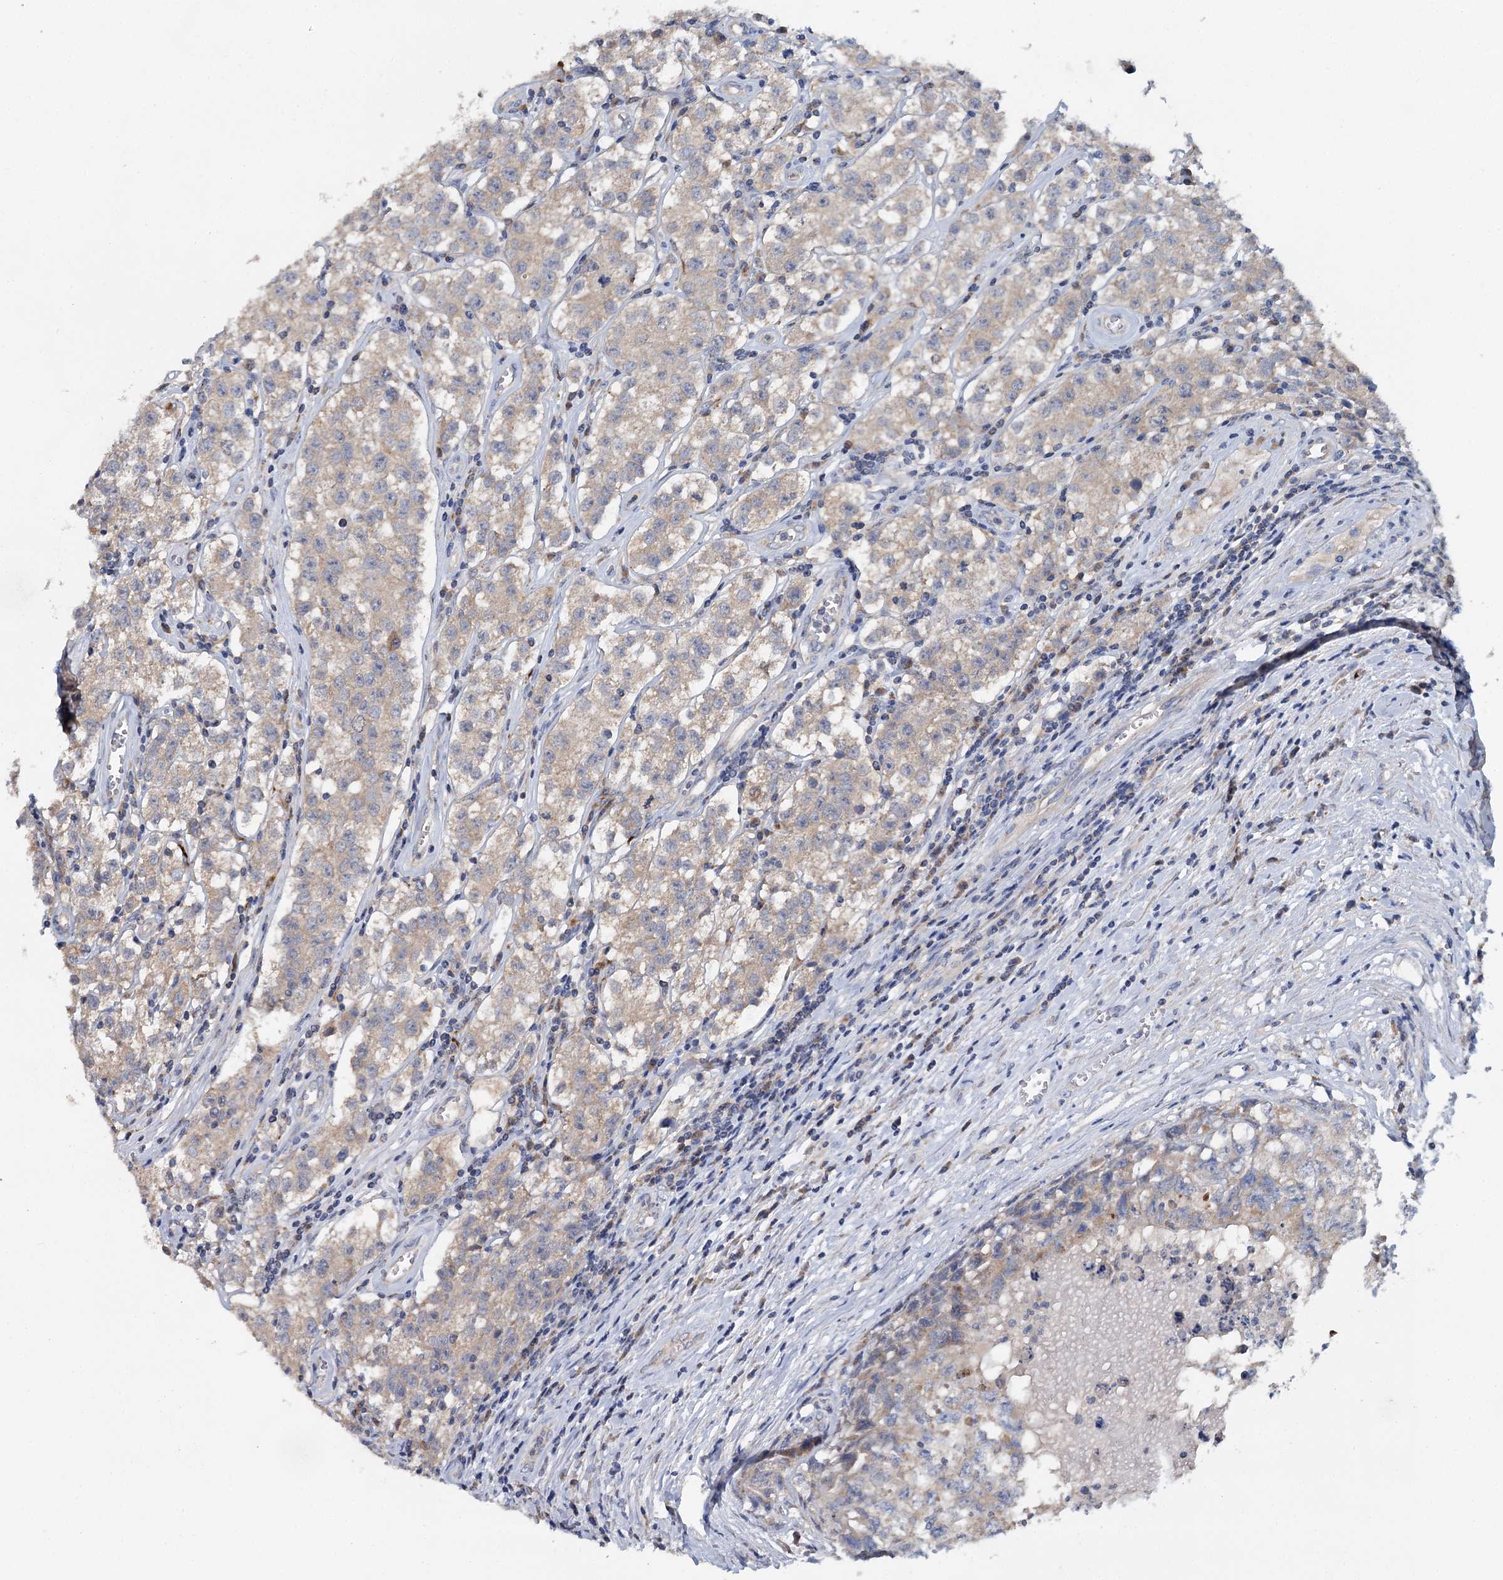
{"staining": {"intensity": "weak", "quantity": "25%-75%", "location": "cytoplasmic/membranous"}, "tissue": "testis cancer", "cell_type": "Tumor cells", "image_type": "cancer", "snomed": [{"axis": "morphology", "description": "Seminoma, NOS"}, {"axis": "morphology", "description": "Carcinoma, Embryonal, NOS"}, {"axis": "topography", "description": "Testis"}], "caption": "The photomicrograph reveals immunohistochemical staining of testis cancer. There is weak cytoplasmic/membranous positivity is appreciated in about 25%-75% of tumor cells.", "gene": "ANKRD16", "patient": {"sex": "male", "age": 43}}